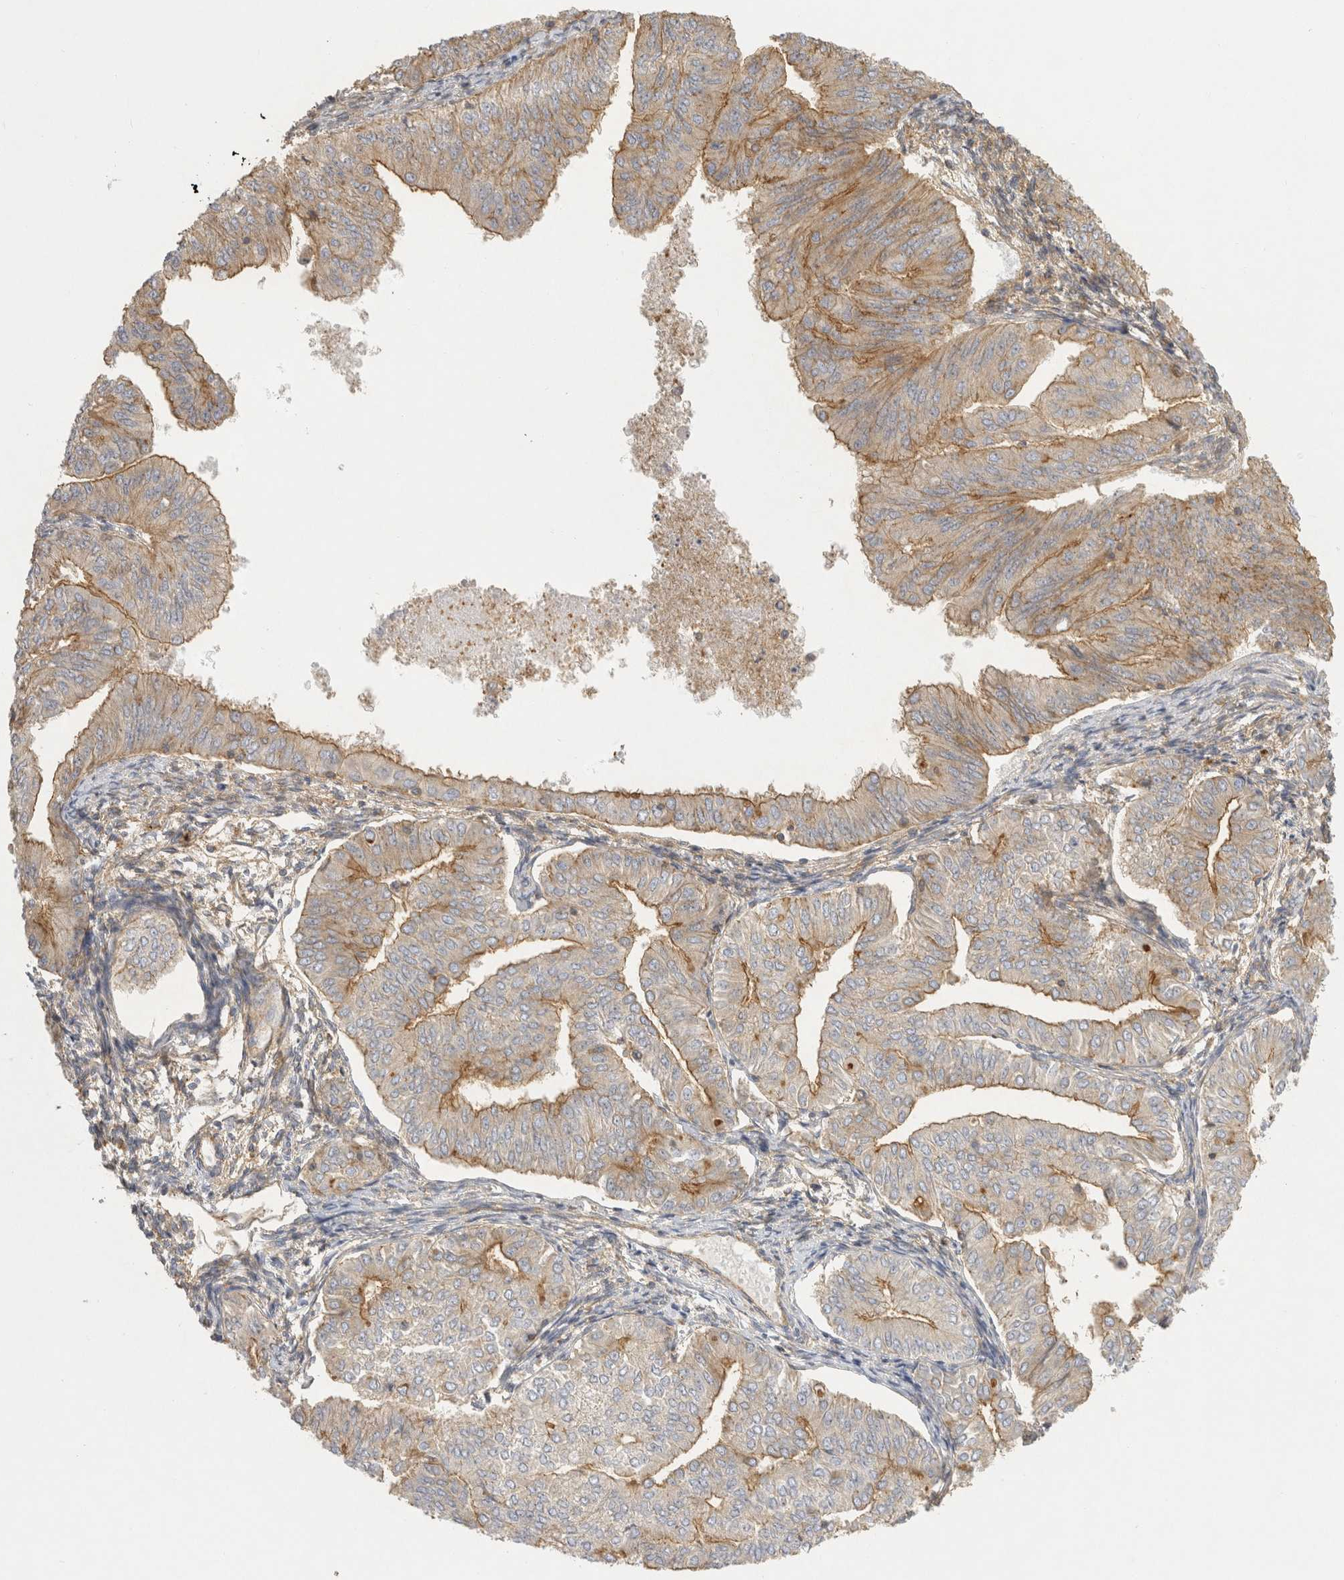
{"staining": {"intensity": "moderate", "quantity": "25%-75%", "location": "cytoplasmic/membranous"}, "tissue": "endometrial cancer", "cell_type": "Tumor cells", "image_type": "cancer", "snomed": [{"axis": "morphology", "description": "Normal tissue, NOS"}, {"axis": "morphology", "description": "Adenocarcinoma, NOS"}, {"axis": "topography", "description": "Endometrium"}], "caption": "Adenocarcinoma (endometrial) stained with DAB immunohistochemistry shows medium levels of moderate cytoplasmic/membranous expression in about 25%-75% of tumor cells.", "gene": "CHMP6", "patient": {"sex": "female", "age": 53}}